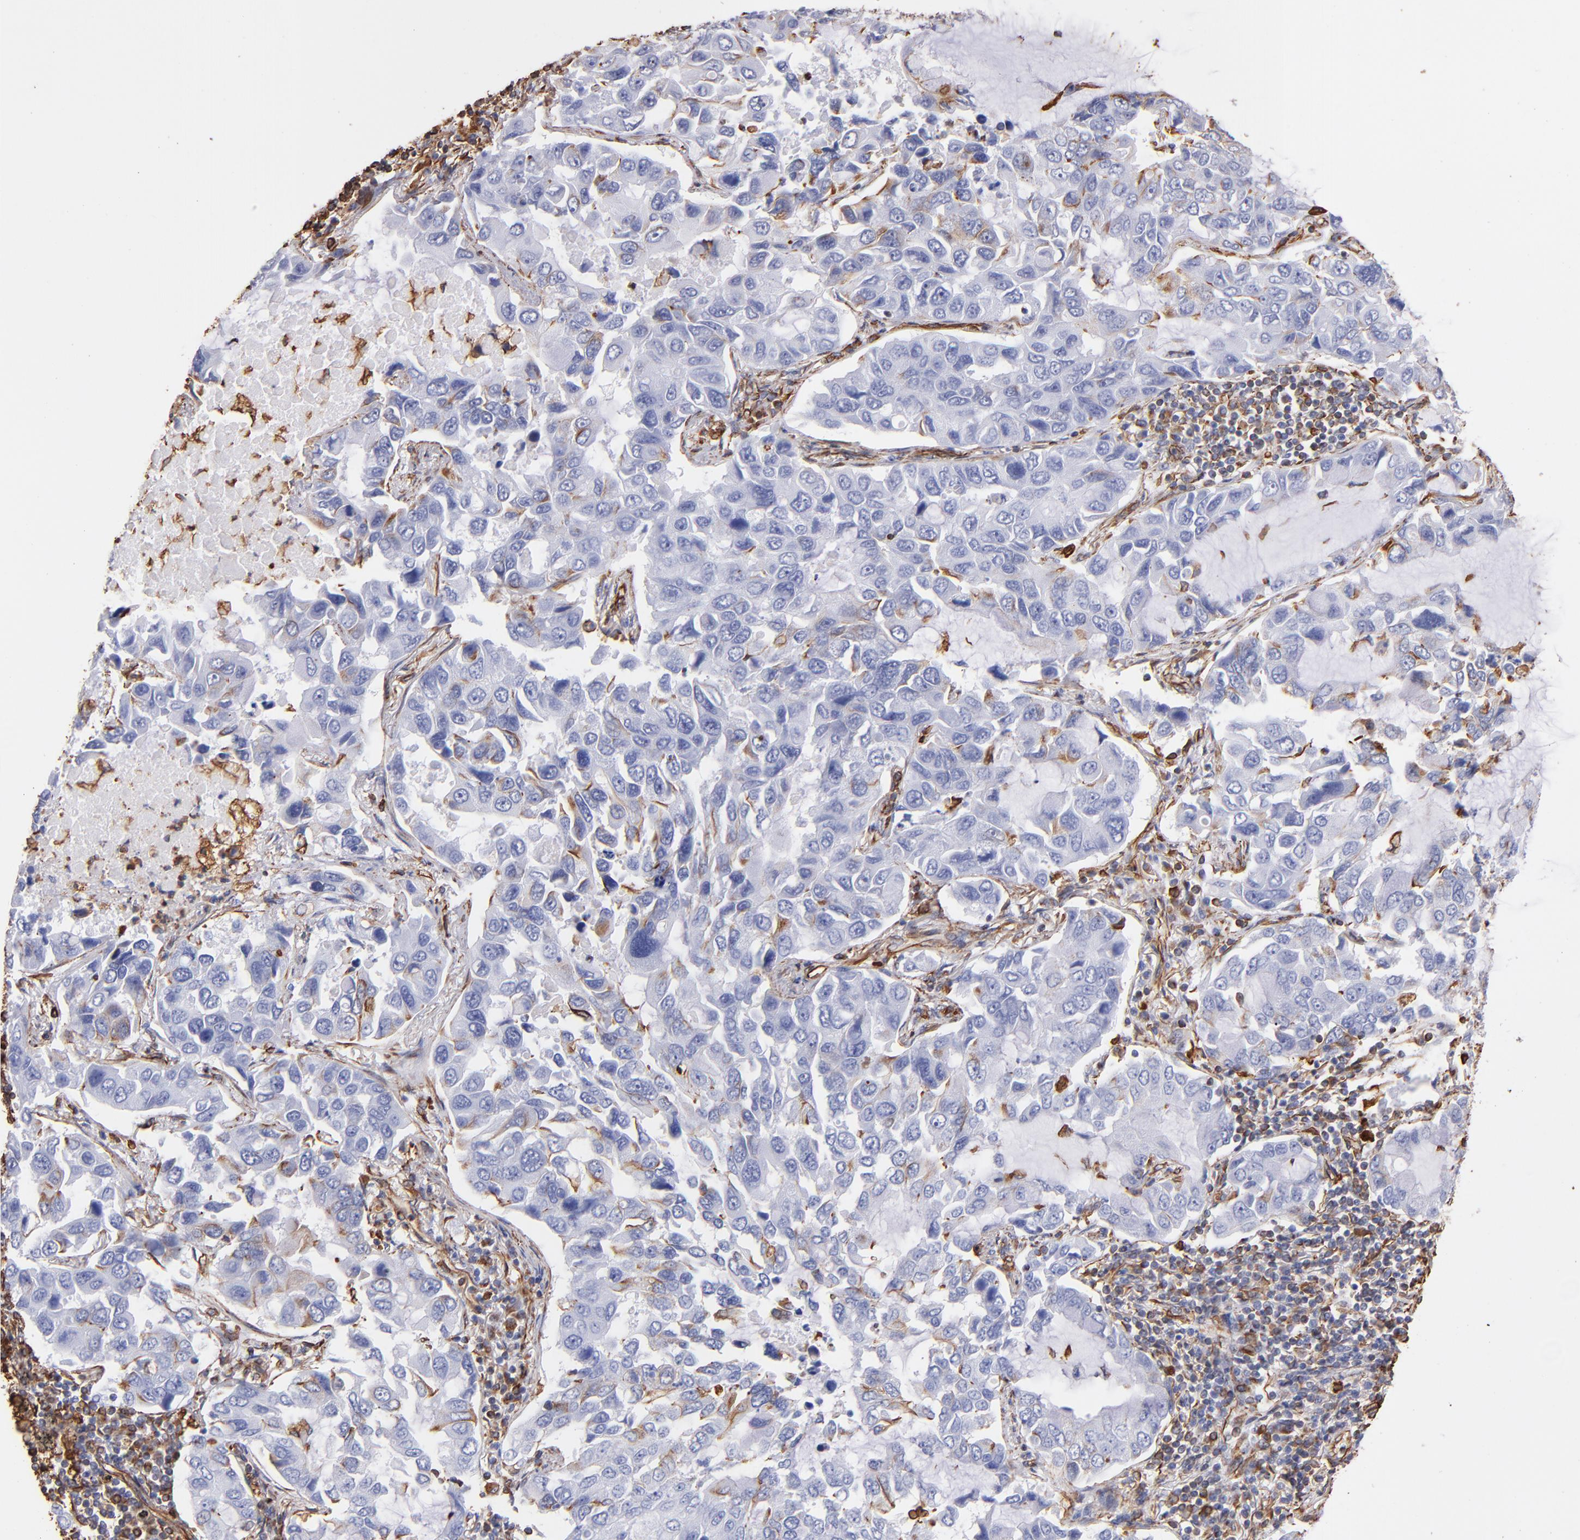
{"staining": {"intensity": "negative", "quantity": "none", "location": "none"}, "tissue": "lung cancer", "cell_type": "Tumor cells", "image_type": "cancer", "snomed": [{"axis": "morphology", "description": "Adenocarcinoma, NOS"}, {"axis": "topography", "description": "Lung"}], "caption": "Photomicrograph shows no significant protein expression in tumor cells of lung cancer (adenocarcinoma).", "gene": "VIM", "patient": {"sex": "male", "age": 64}}